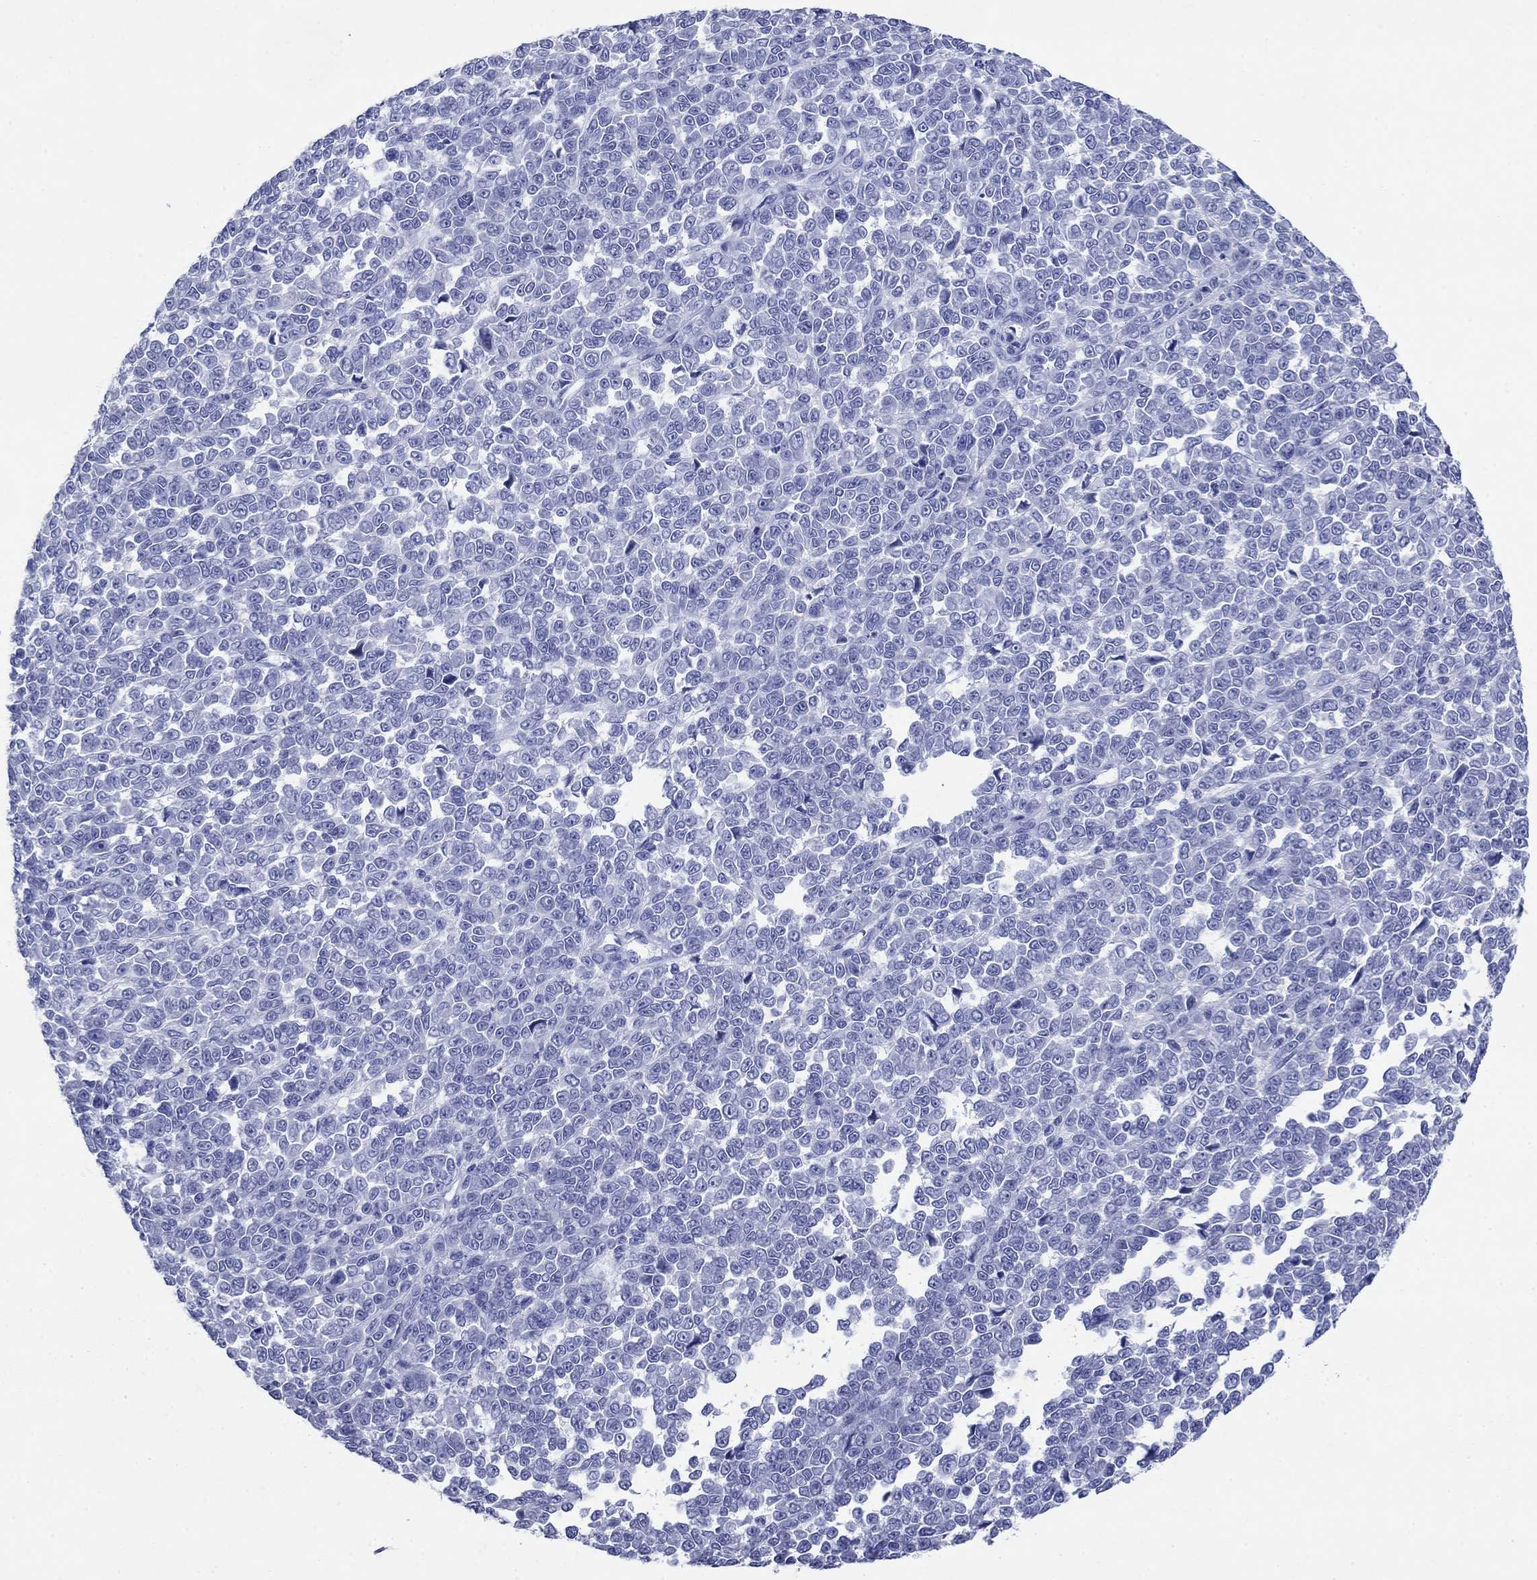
{"staining": {"intensity": "negative", "quantity": "none", "location": "none"}, "tissue": "melanoma", "cell_type": "Tumor cells", "image_type": "cancer", "snomed": [{"axis": "morphology", "description": "Malignant melanoma, NOS"}, {"axis": "topography", "description": "Skin"}], "caption": "This is an immunohistochemistry image of human melanoma. There is no expression in tumor cells.", "gene": "AZU1", "patient": {"sex": "female", "age": 95}}